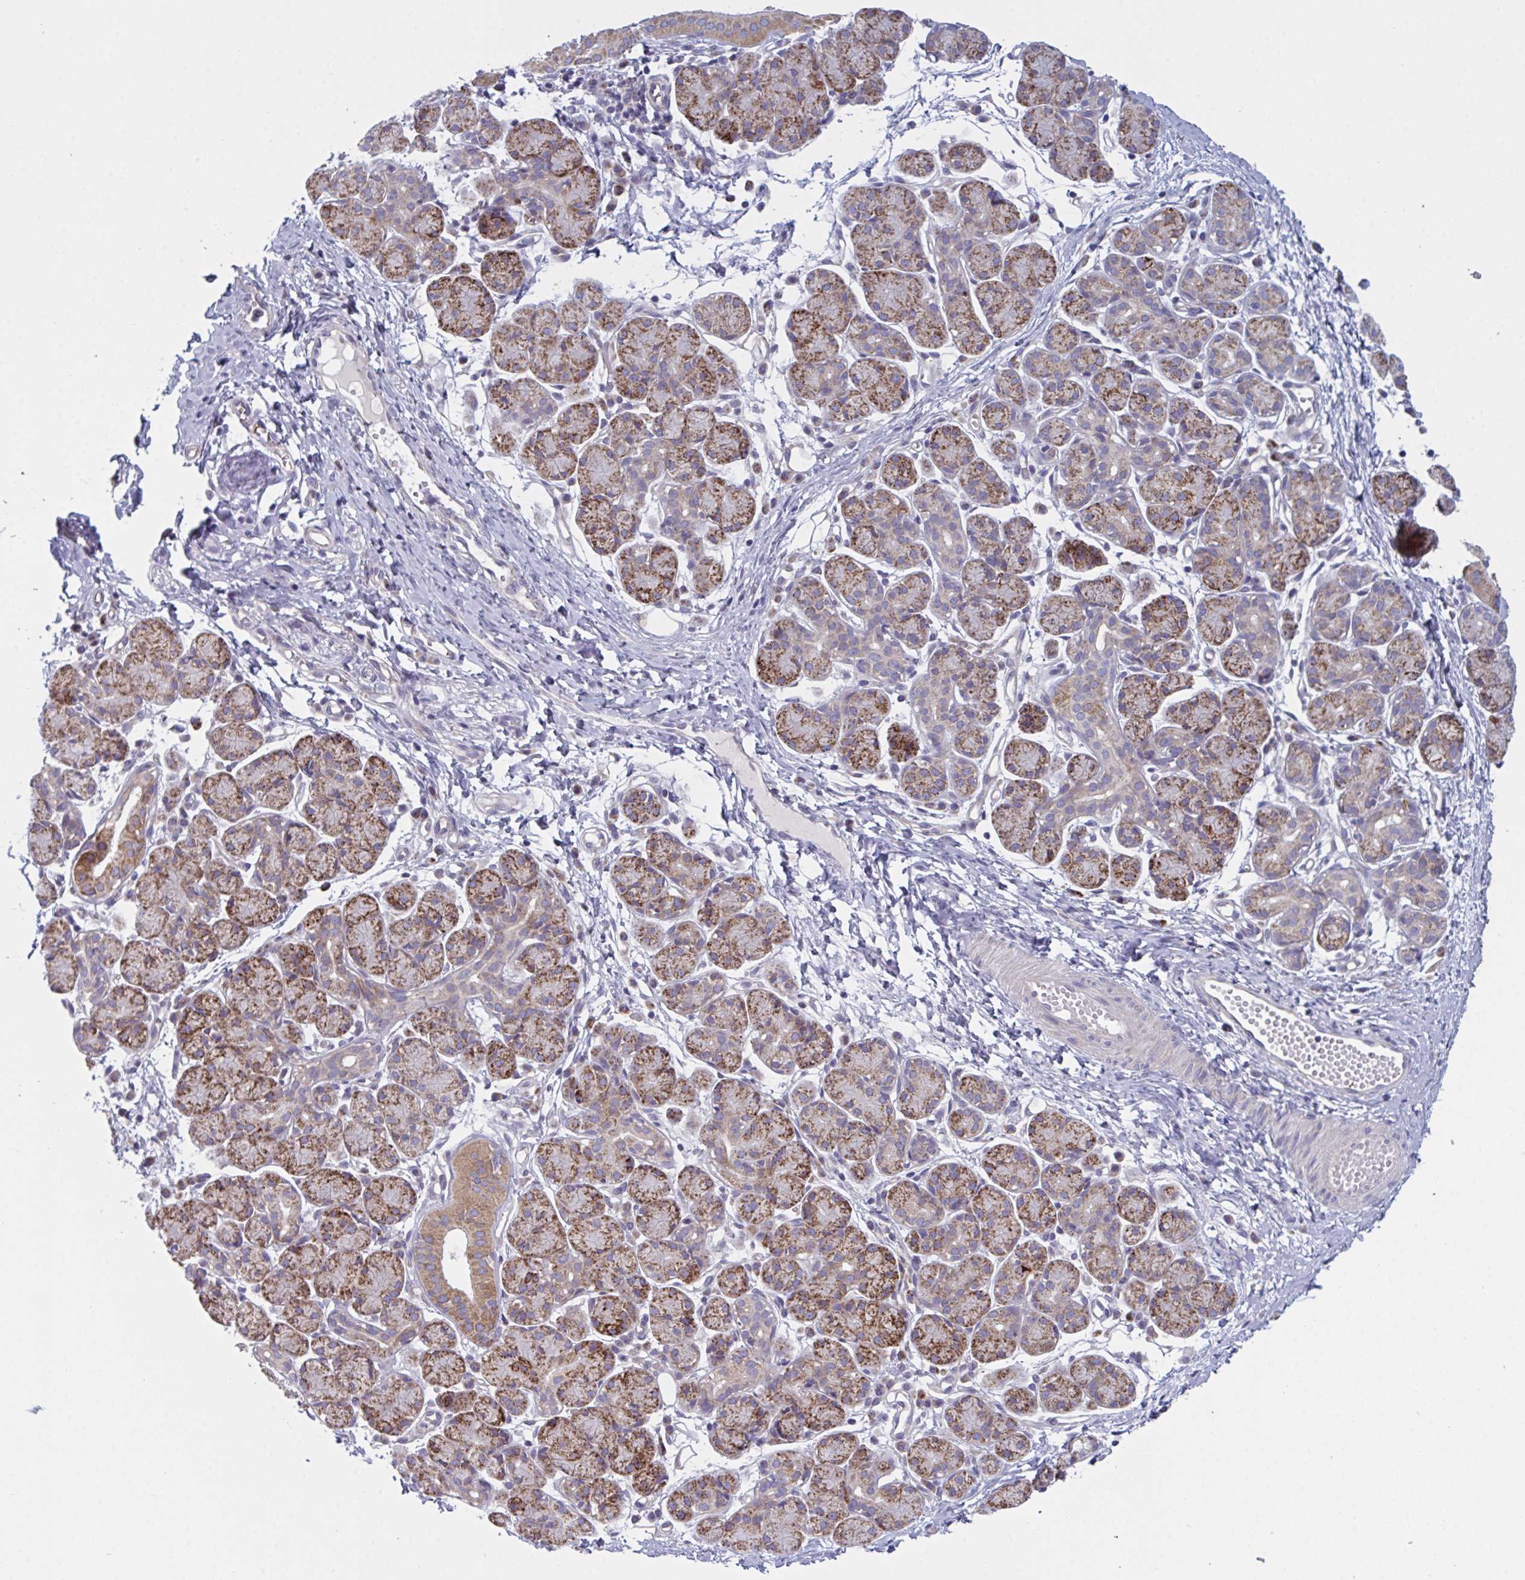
{"staining": {"intensity": "moderate", "quantity": "25%-75%", "location": "cytoplasmic/membranous"}, "tissue": "salivary gland", "cell_type": "Glandular cells", "image_type": "normal", "snomed": [{"axis": "morphology", "description": "Normal tissue, NOS"}, {"axis": "morphology", "description": "Inflammation, NOS"}, {"axis": "topography", "description": "Lymph node"}, {"axis": "topography", "description": "Salivary gland"}], "caption": "Benign salivary gland was stained to show a protein in brown. There is medium levels of moderate cytoplasmic/membranous expression in approximately 25%-75% of glandular cells.", "gene": "MRPS2", "patient": {"sex": "male", "age": 3}}